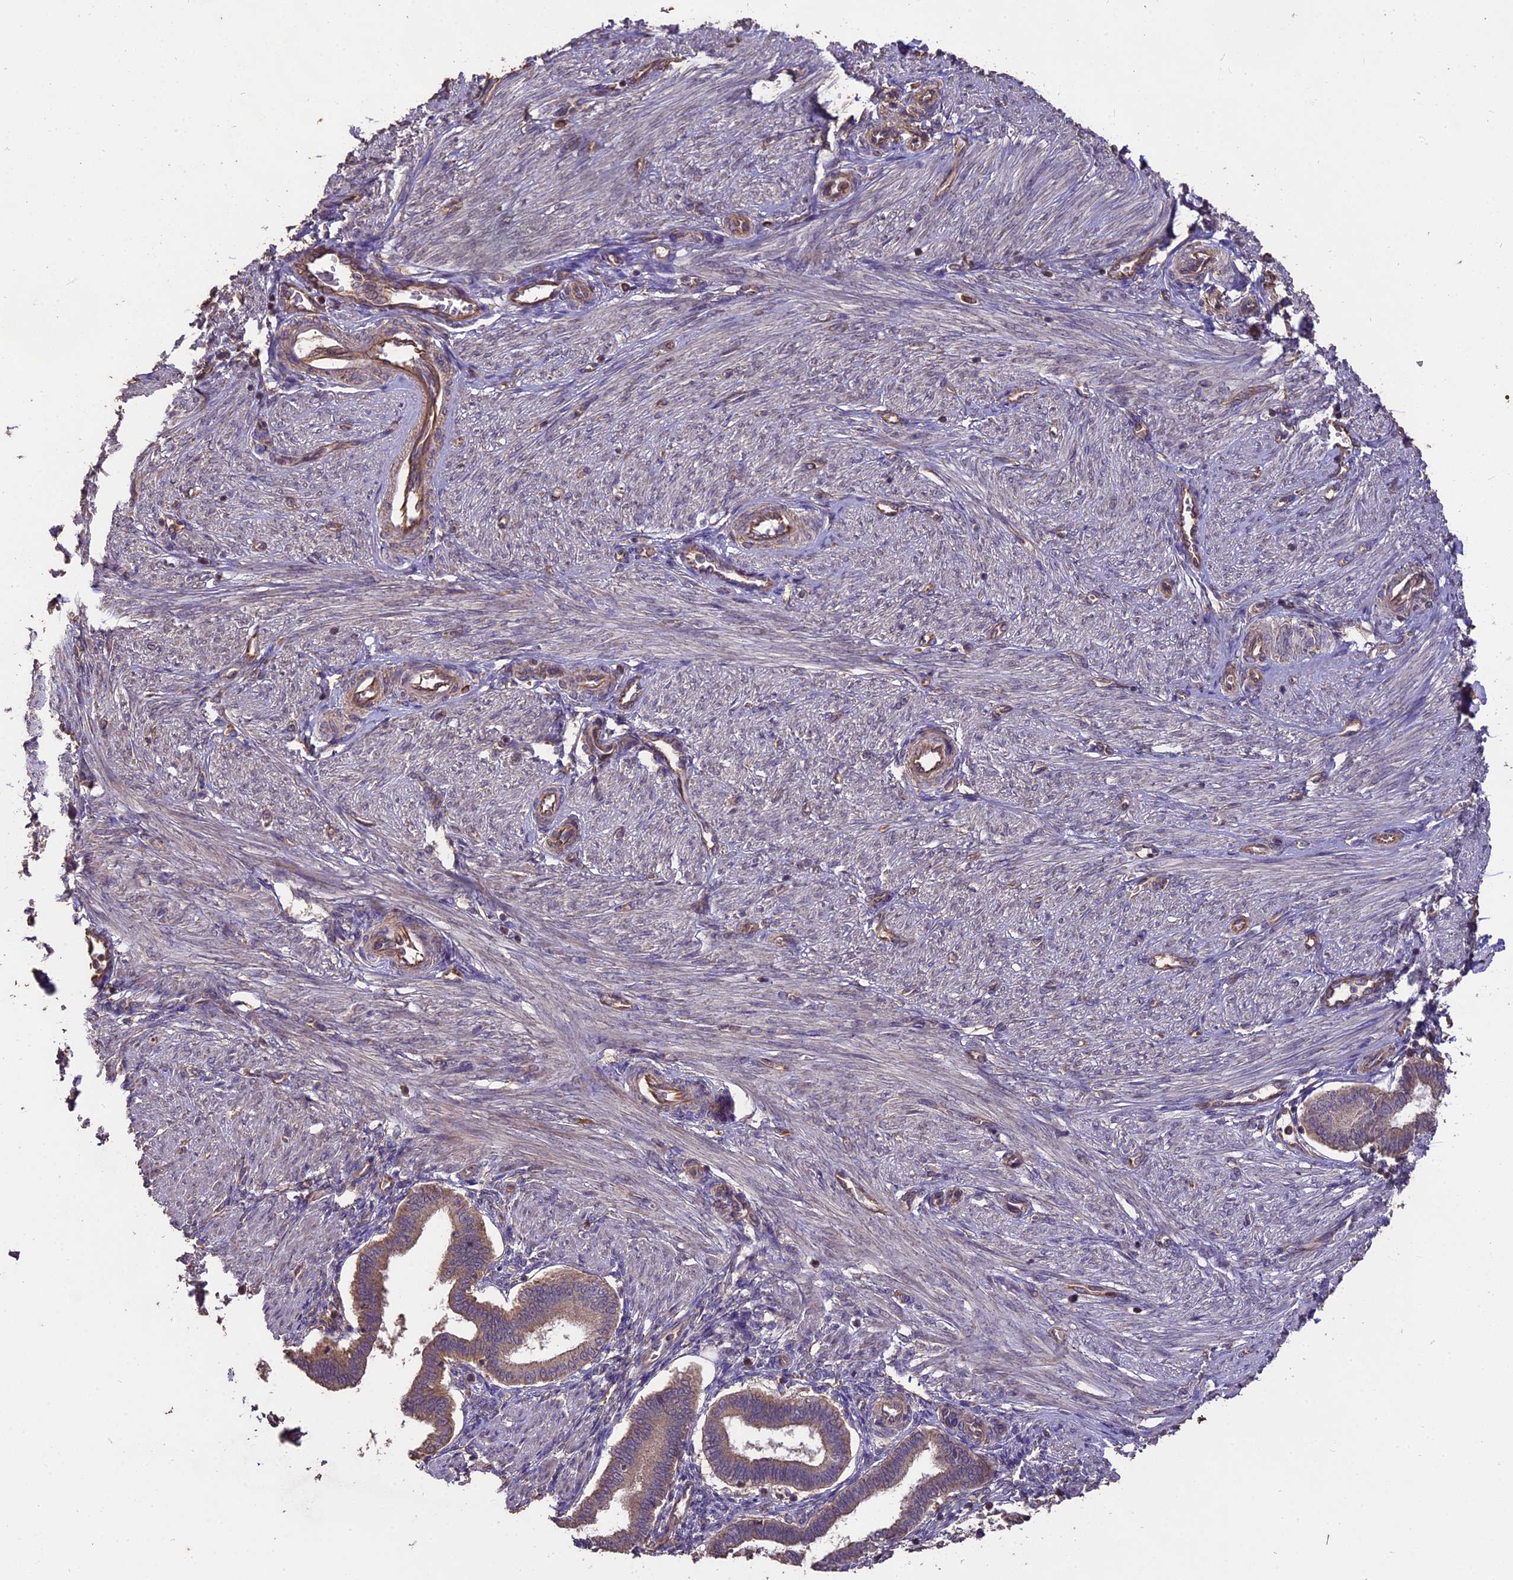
{"staining": {"intensity": "weak", "quantity": "25%-75%", "location": "cytoplasmic/membranous"}, "tissue": "endometrium", "cell_type": "Cells in endometrial stroma", "image_type": "normal", "snomed": [{"axis": "morphology", "description": "Normal tissue, NOS"}, {"axis": "topography", "description": "Endometrium"}], "caption": "Weak cytoplasmic/membranous positivity for a protein is appreciated in about 25%-75% of cells in endometrial stroma of normal endometrium using immunohistochemistry (IHC).", "gene": "TTLL10", "patient": {"sex": "female", "age": 24}}